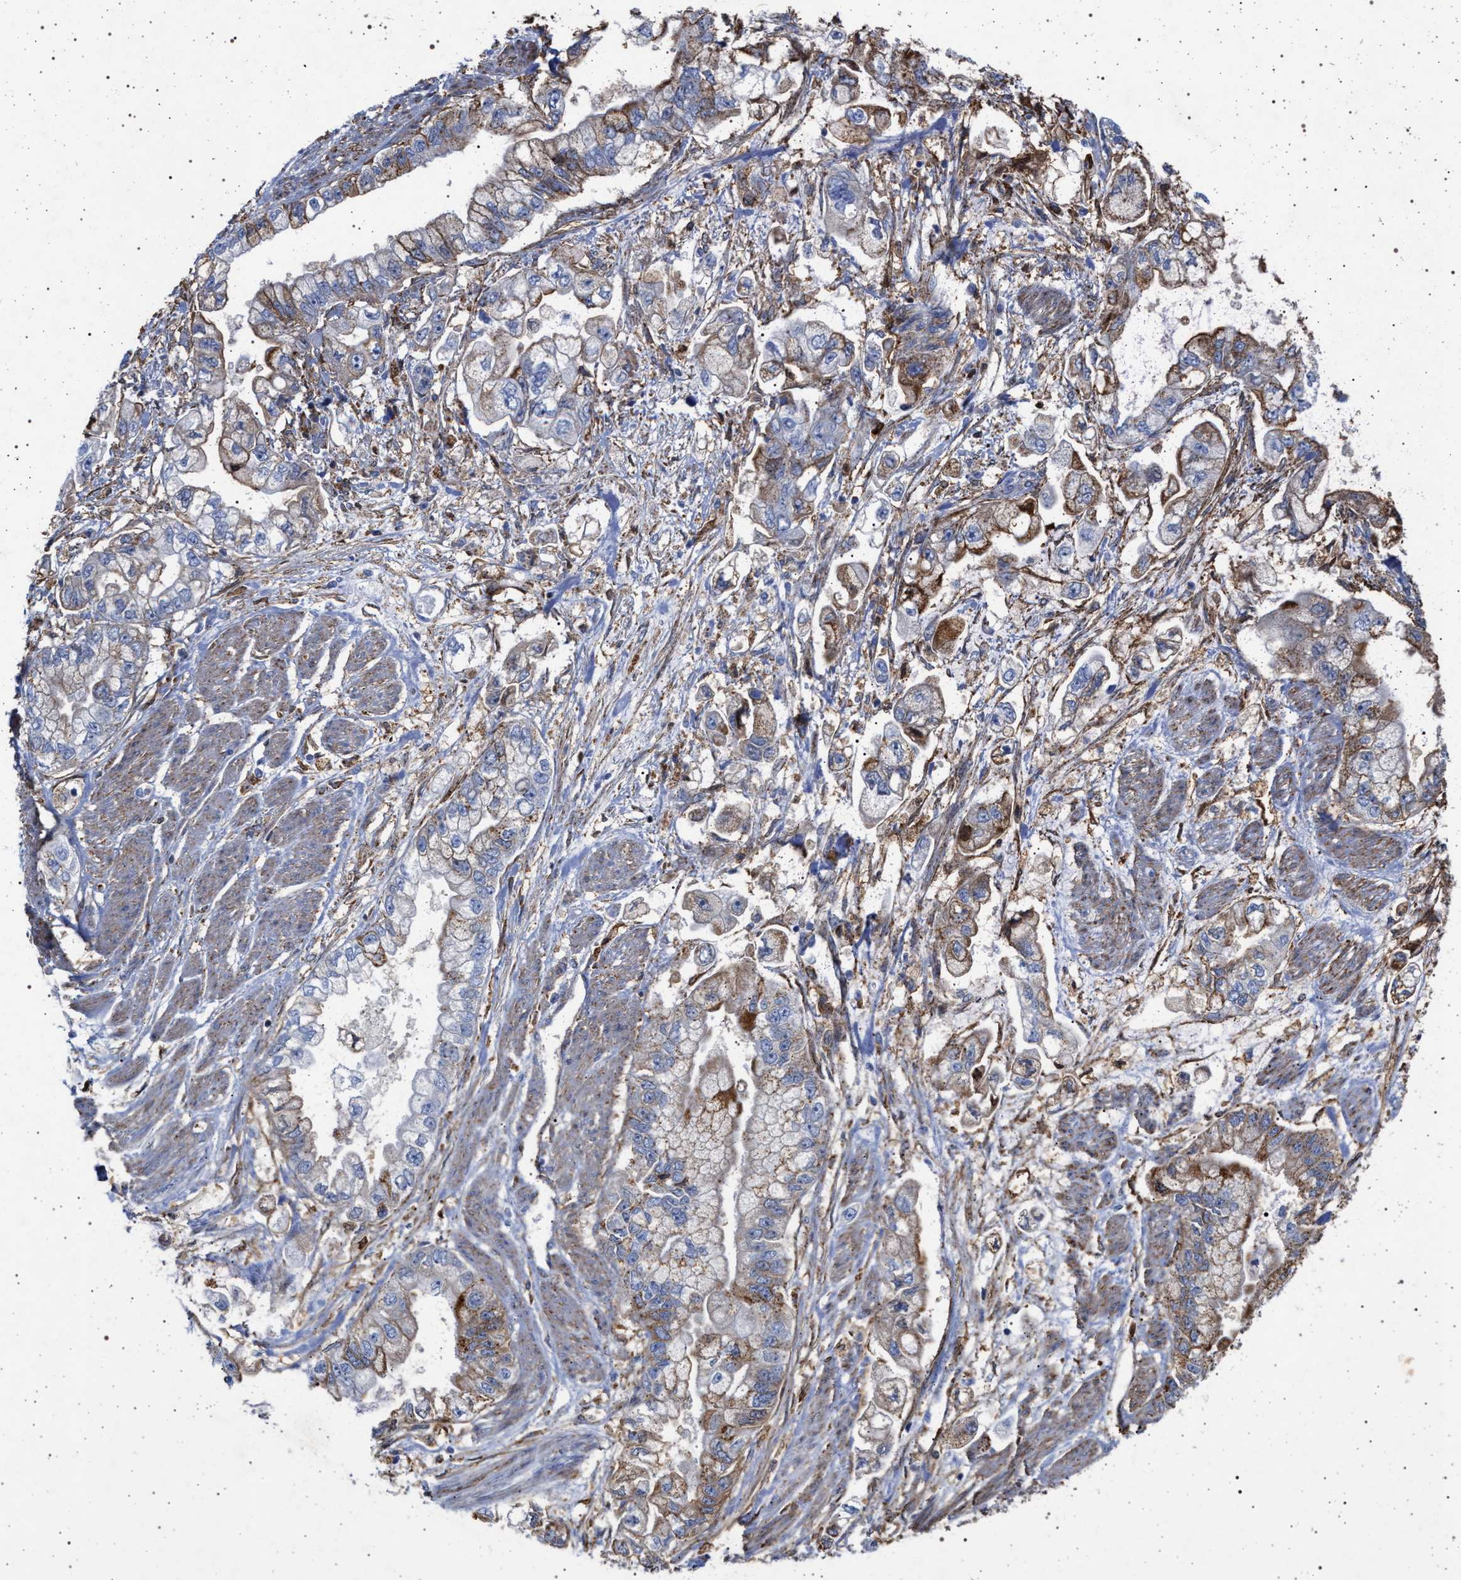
{"staining": {"intensity": "moderate", "quantity": "<25%", "location": "cytoplasmic/membranous"}, "tissue": "stomach cancer", "cell_type": "Tumor cells", "image_type": "cancer", "snomed": [{"axis": "morphology", "description": "Normal tissue, NOS"}, {"axis": "morphology", "description": "Adenocarcinoma, NOS"}, {"axis": "topography", "description": "Stomach"}], "caption": "Adenocarcinoma (stomach) stained with immunohistochemistry (IHC) displays moderate cytoplasmic/membranous staining in approximately <25% of tumor cells.", "gene": "PLG", "patient": {"sex": "male", "age": 62}}